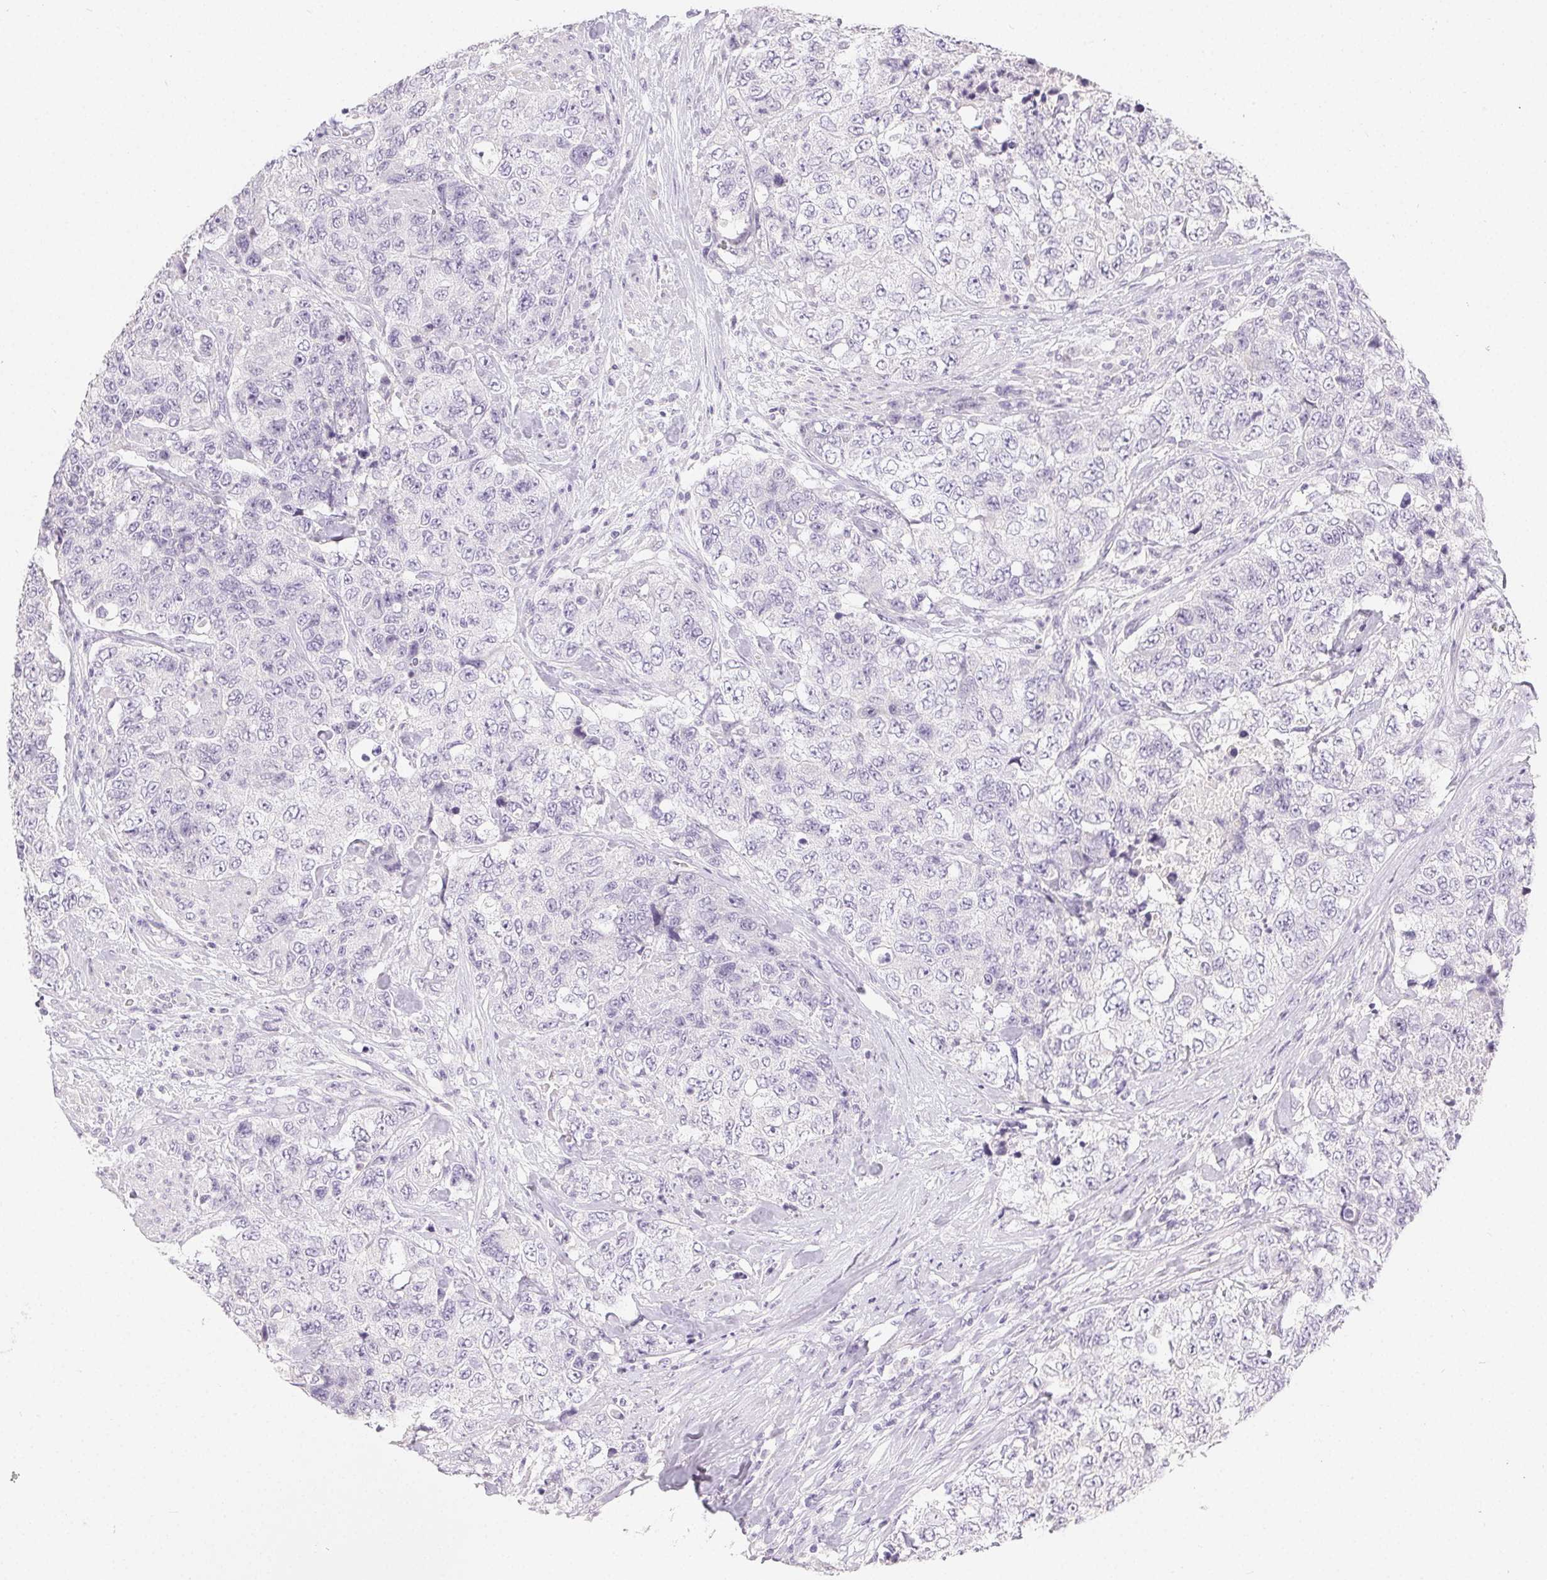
{"staining": {"intensity": "negative", "quantity": "none", "location": "none"}, "tissue": "urothelial cancer", "cell_type": "Tumor cells", "image_type": "cancer", "snomed": [{"axis": "morphology", "description": "Urothelial carcinoma, High grade"}, {"axis": "topography", "description": "Urinary bladder"}], "caption": "This is a histopathology image of immunohistochemistry staining of urothelial carcinoma (high-grade), which shows no expression in tumor cells.", "gene": "MIOX", "patient": {"sex": "female", "age": 78}}